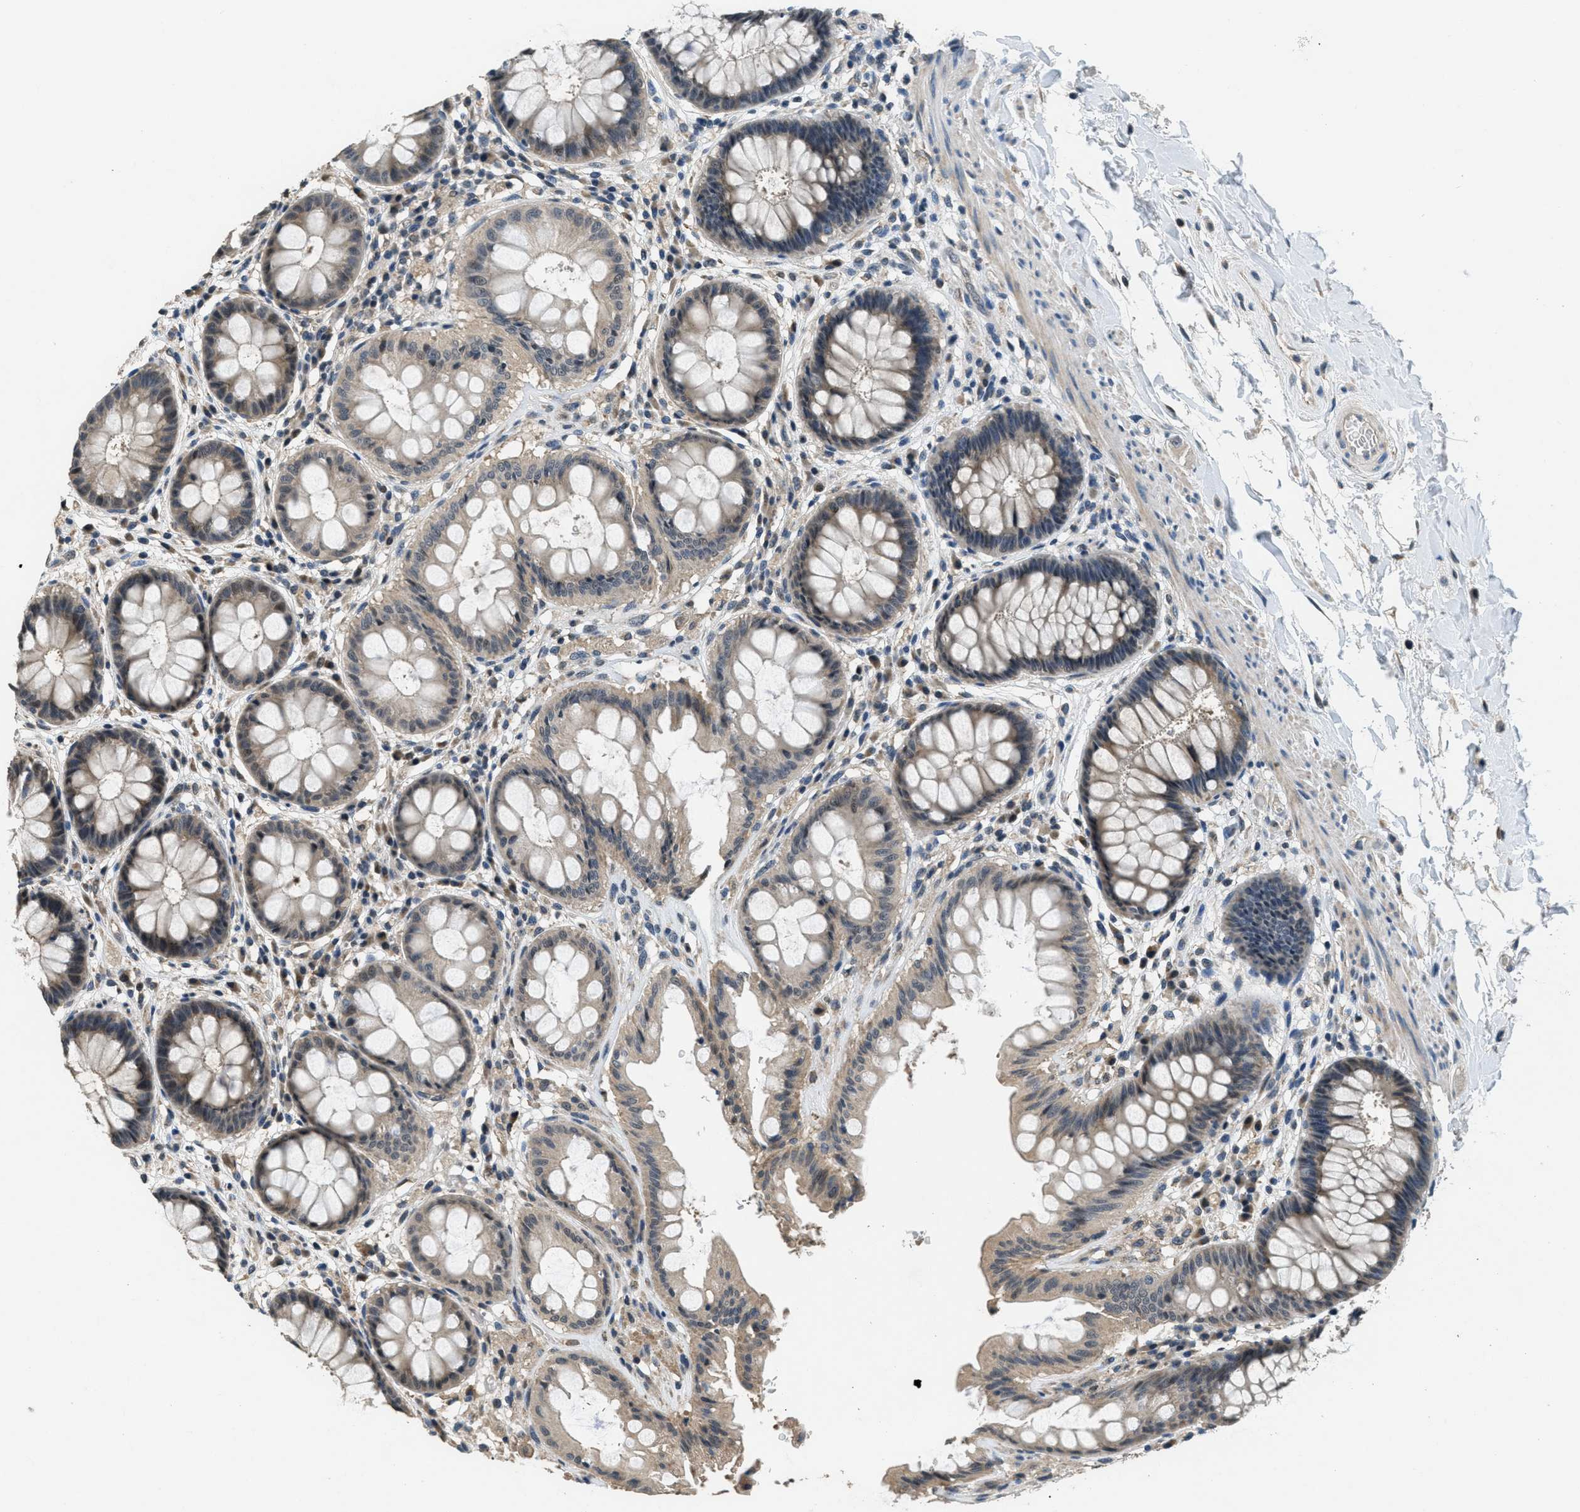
{"staining": {"intensity": "weak", "quantity": ">75%", "location": "cytoplasmic/membranous,nuclear"}, "tissue": "rectum", "cell_type": "Glandular cells", "image_type": "normal", "snomed": [{"axis": "morphology", "description": "Normal tissue, NOS"}, {"axis": "topography", "description": "Rectum"}], "caption": "Protein expression analysis of unremarkable human rectum reveals weak cytoplasmic/membranous,nuclear positivity in about >75% of glandular cells. (Brightfield microscopy of DAB IHC at high magnification).", "gene": "NAT1", "patient": {"sex": "female", "age": 46}}